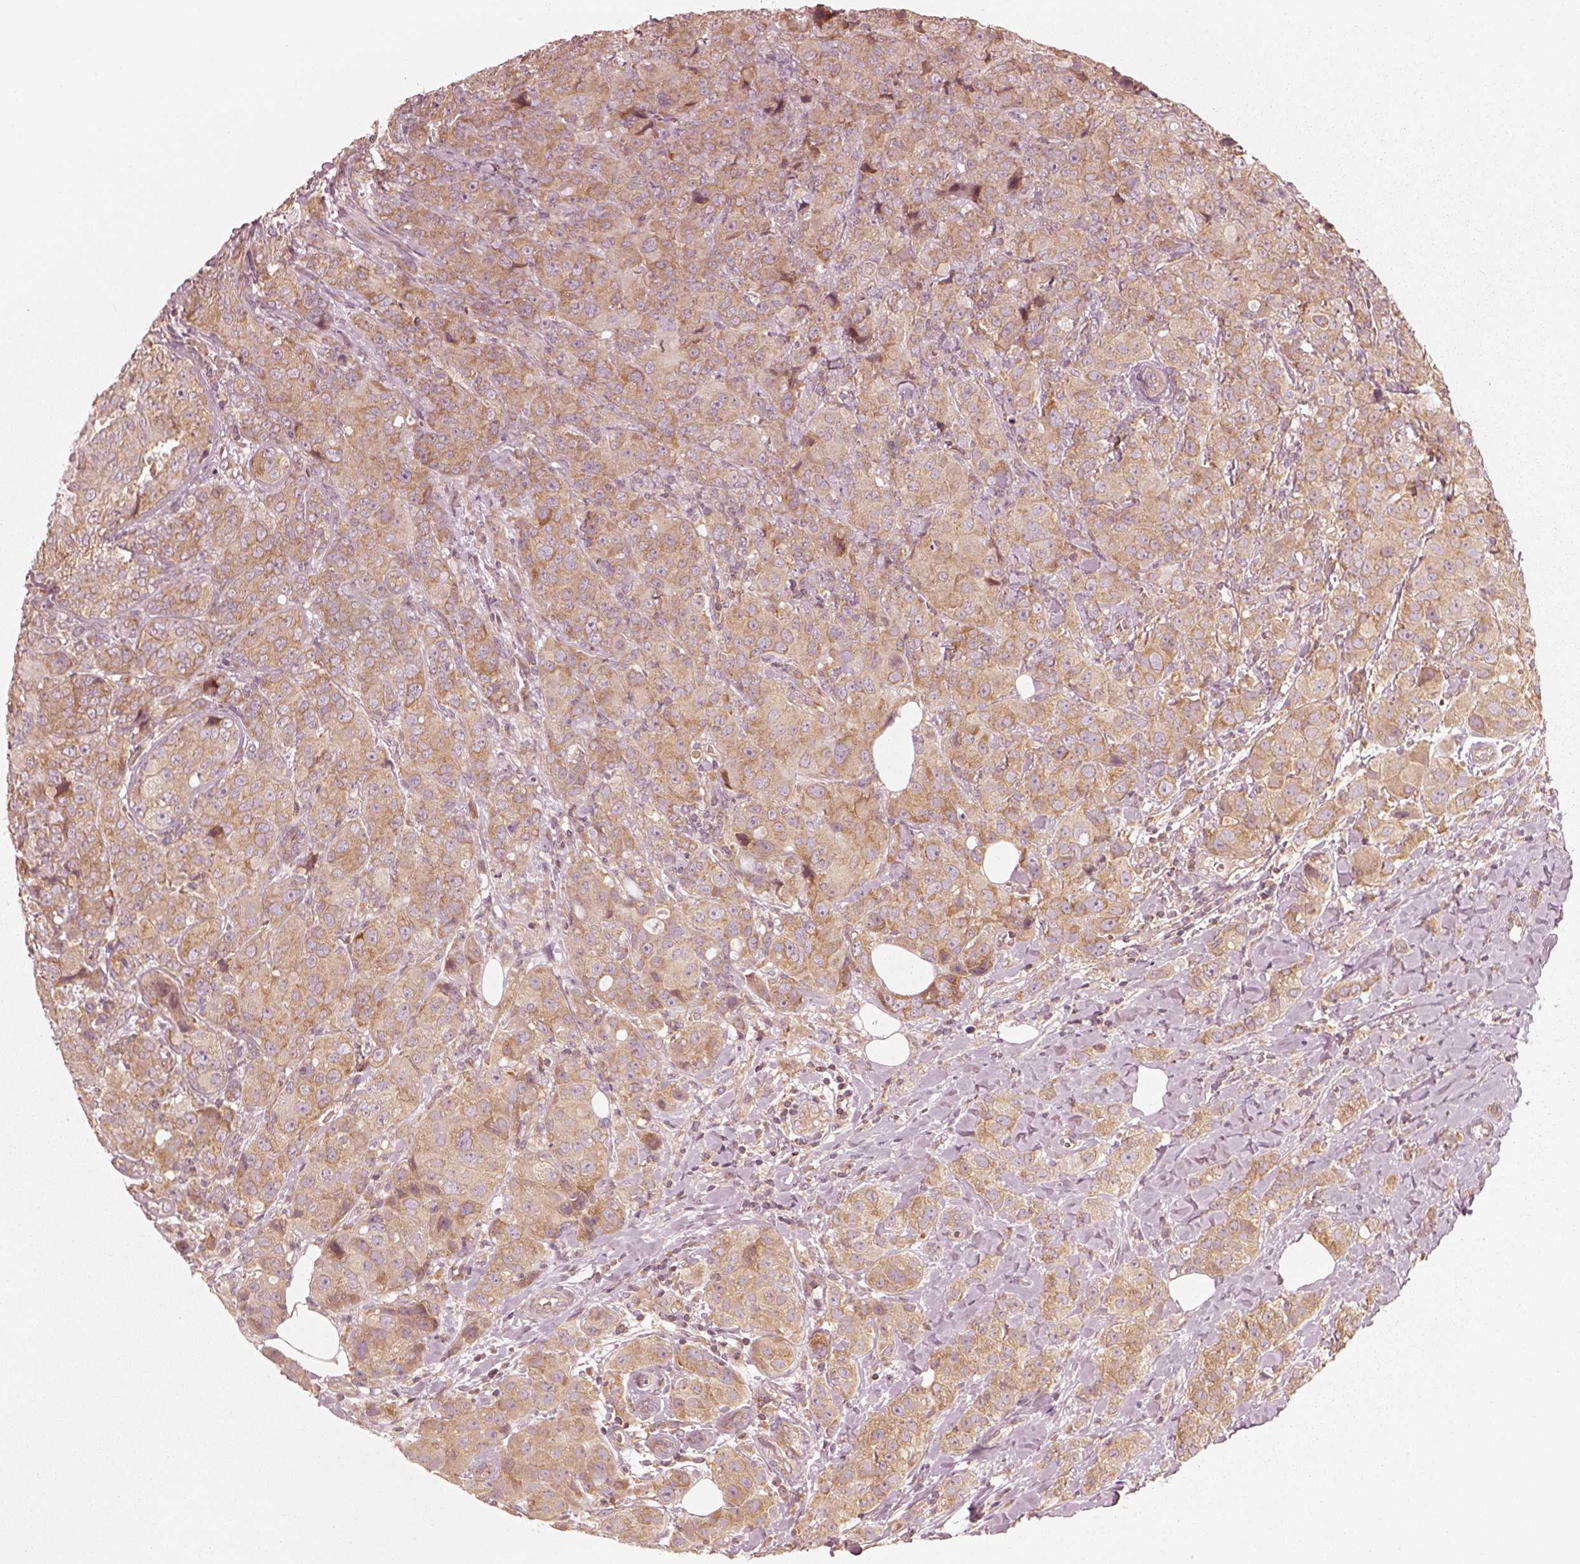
{"staining": {"intensity": "moderate", "quantity": ">75%", "location": "cytoplasmic/membranous"}, "tissue": "breast cancer", "cell_type": "Tumor cells", "image_type": "cancer", "snomed": [{"axis": "morphology", "description": "Duct carcinoma"}, {"axis": "topography", "description": "Breast"}], "caption": "Protein staining by immunohistochemistry displays moderate cytoplasmic/membranous expression in approximately >75% of tumor cells in breast cancer. The staining was performed using DAB to visualize the protein expression in brown, while the nuclei were stained in blue with hematoxylin (Magnification: 20x).", "gene": "CNOT2", "patient": {"sex": "female", "age": 43}}